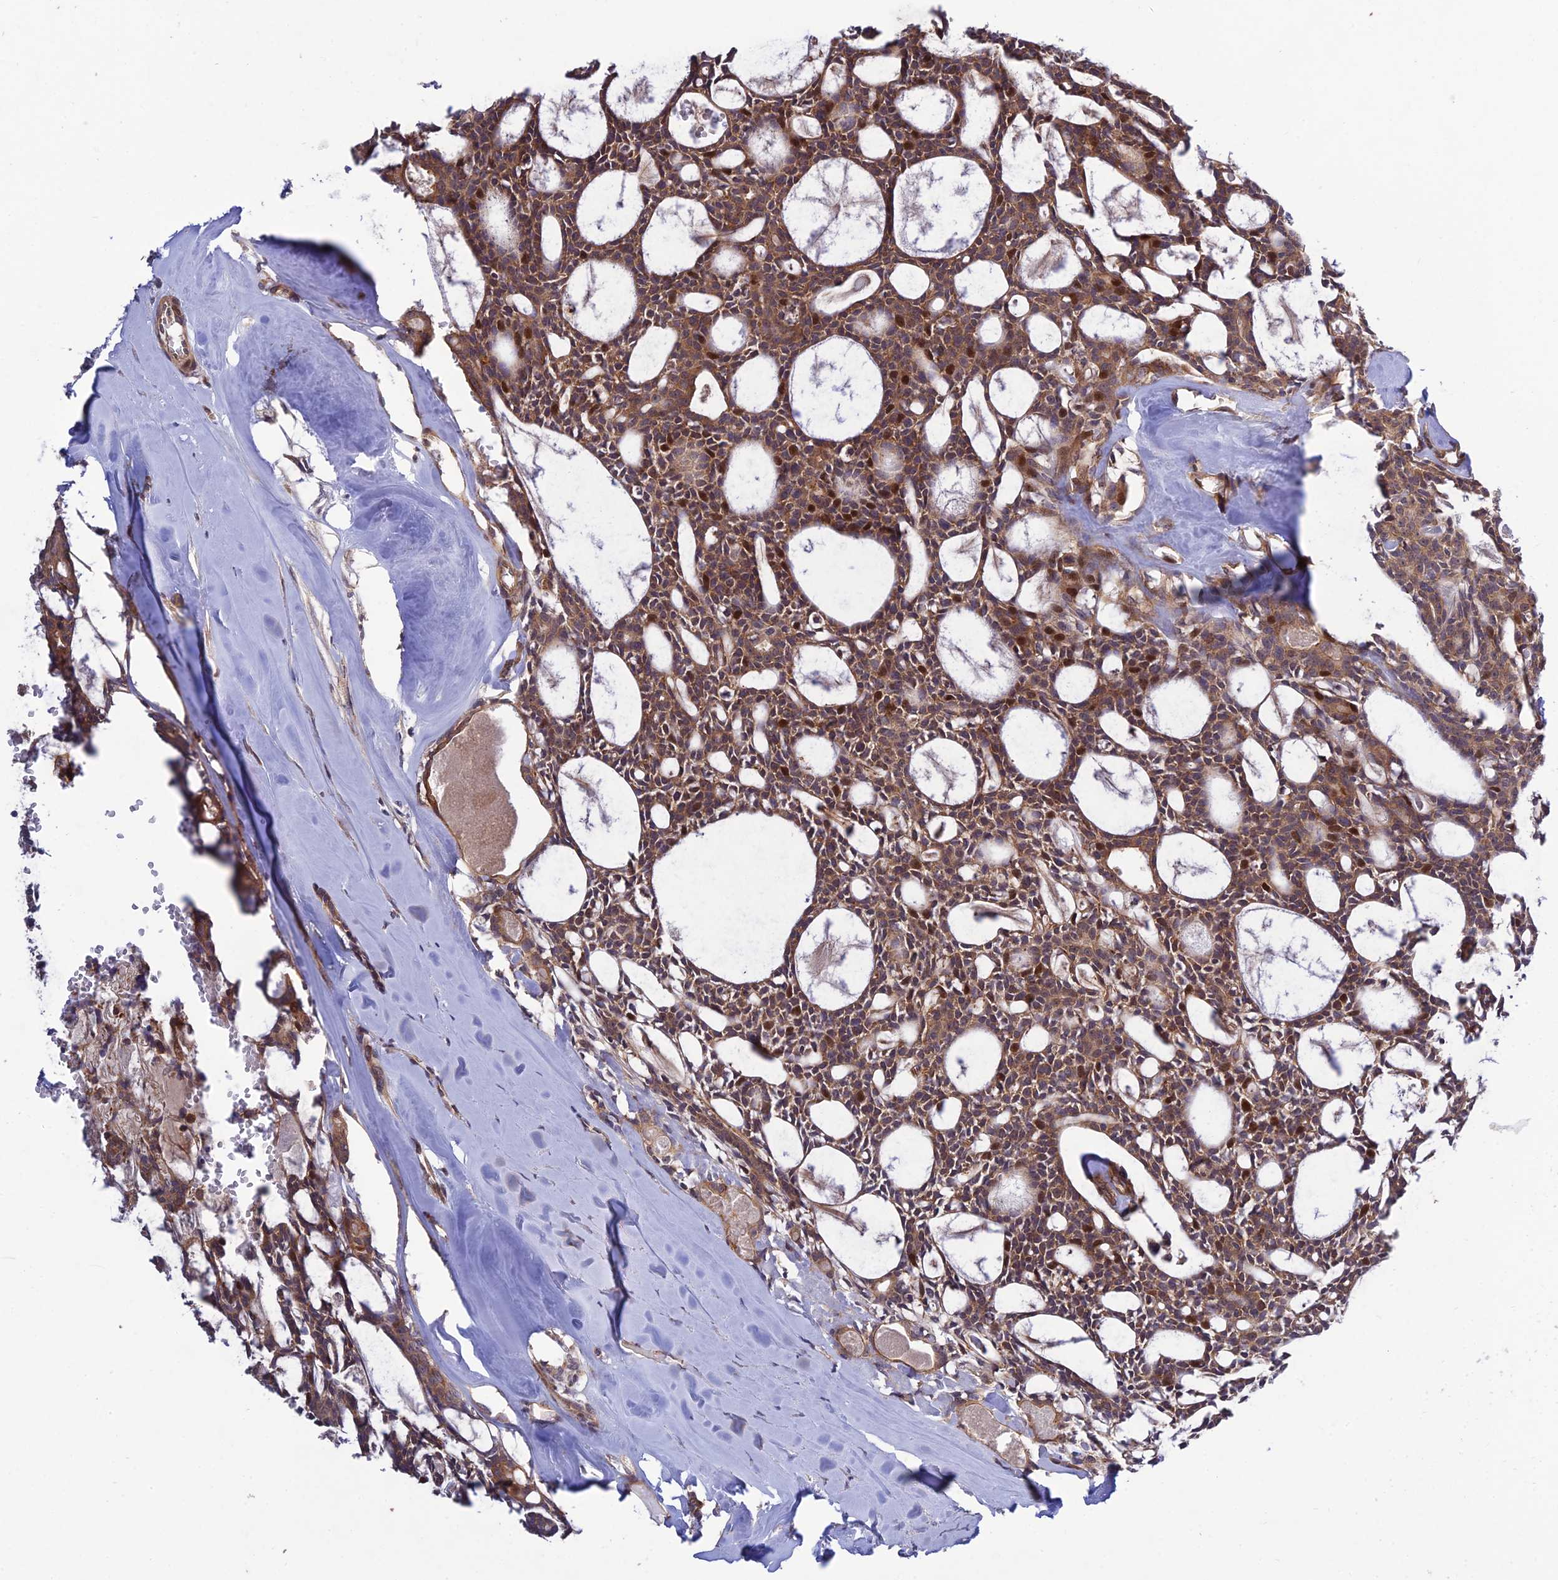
{"staining": {"intensity": "moderate", "quantity": ">75%", "location": "cytoplasmic/membranous"}, "tissue": "head and neck cancer", "cell_type": "Tumor cells", "image_type": "cancer", "snomed": [{"axis": "morphology", "description": "Adenocarcinoma, NOS"}, {"axis": "topography", "description": "Salivary gland"}, {"axis": "topography", "description": "Head-Neck"}], "caption": "Immunohistochemical staining of human head and neck cancer (adenocarcinoma) displays medium levels of moderate cytoplasmic/membranous protein positivity in approximately >75% of tumor cells.", "gene": "PLEKHG2", "patient": {"sex": "male", "age": 55}}